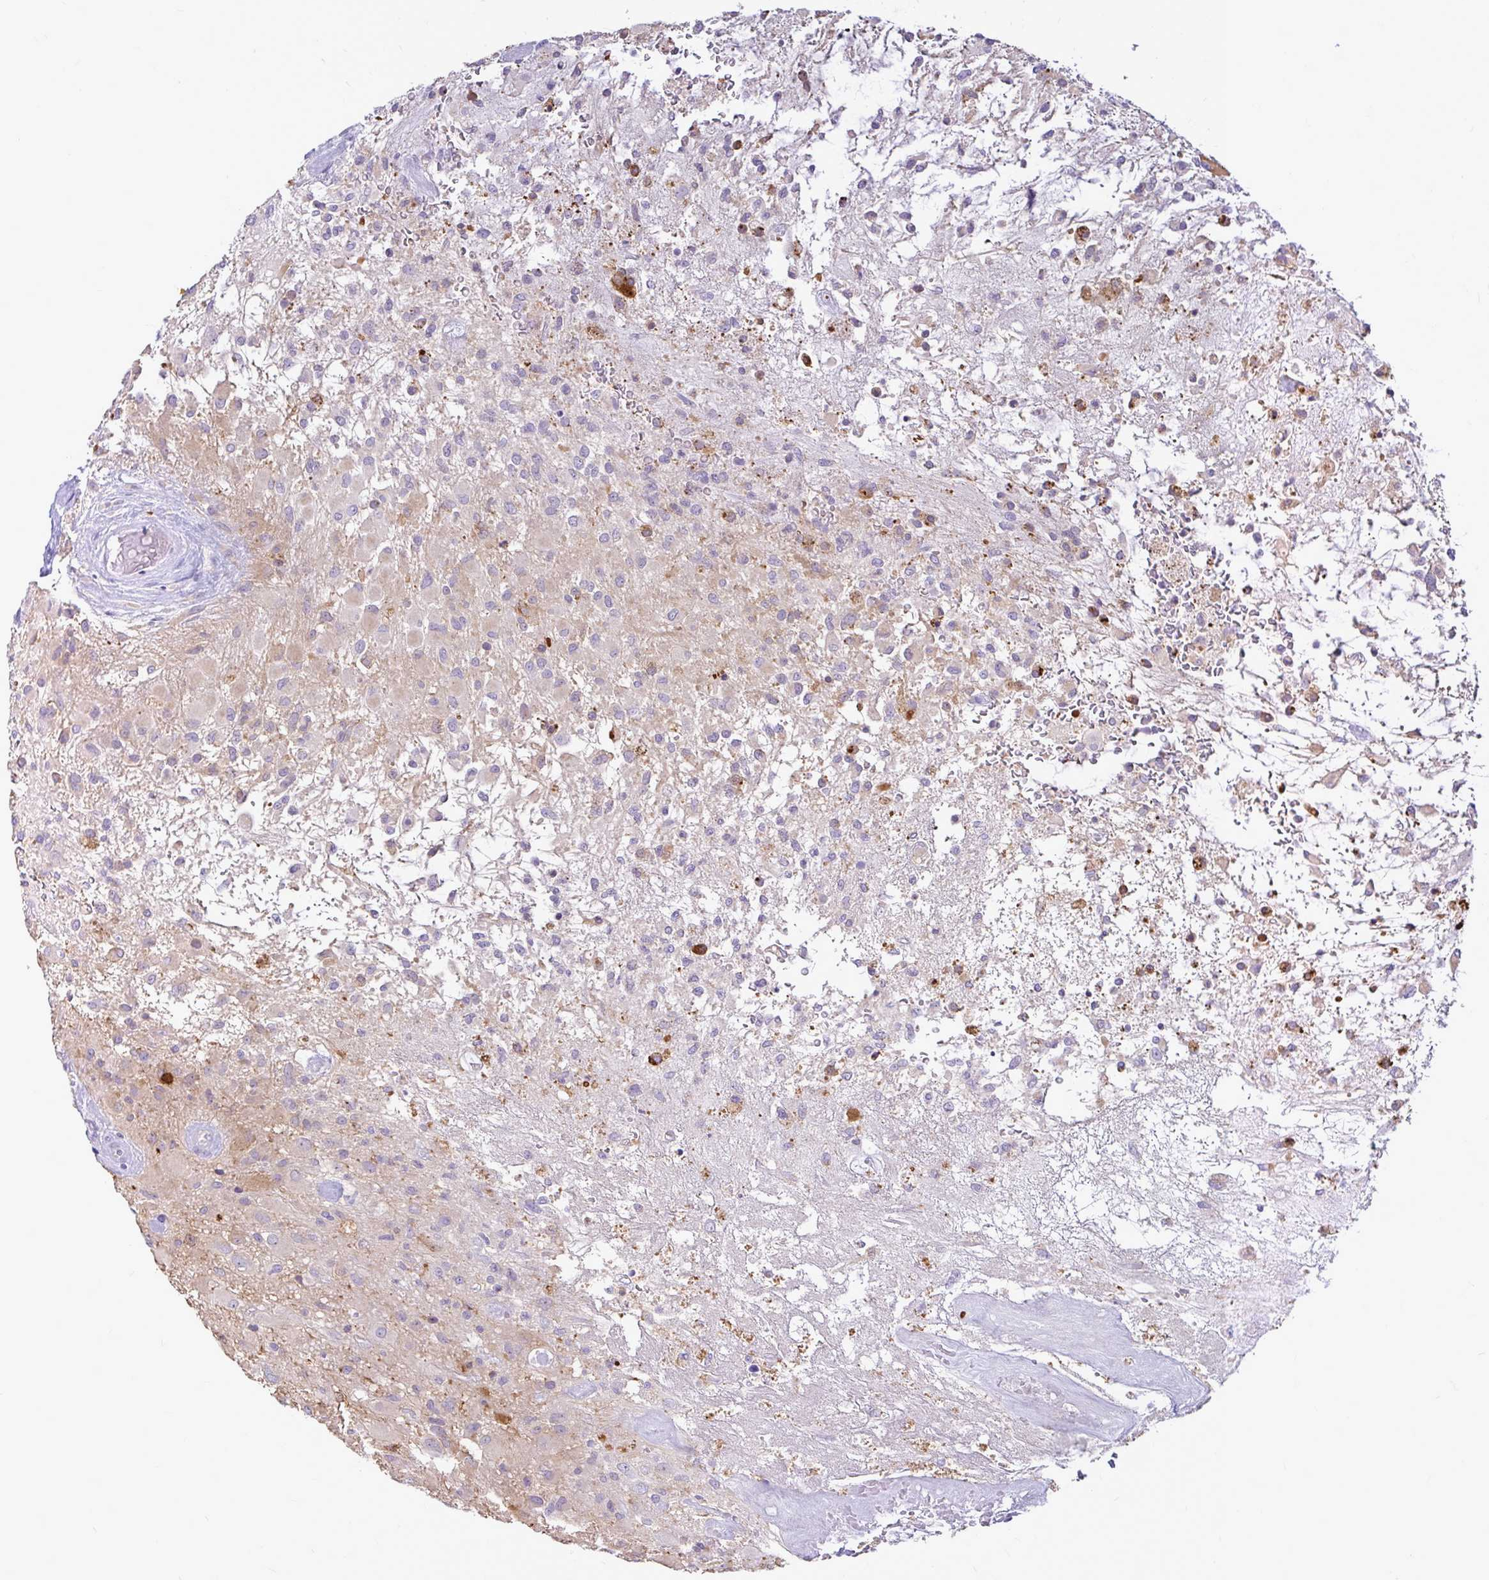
{"staining": {"intensity": "weak", "quantity": "<25%", "location": "cytoplasmic/membranous"}, "tissue": "glioma", "cell_type": "Tumor cells", "image_type": "cancer", "snomed": [{"axis": "morphology", "description": "Glioma, malignant, High grade"}, {"axis": "topography", "description": "Brain"}], "caption": "This is a micrograph of immunohistochemistry staining of glioma, which shows no expression in tumor cells.", "gene": "MAP1LC3A", "patient": {"sex": "female", "age": 67}}